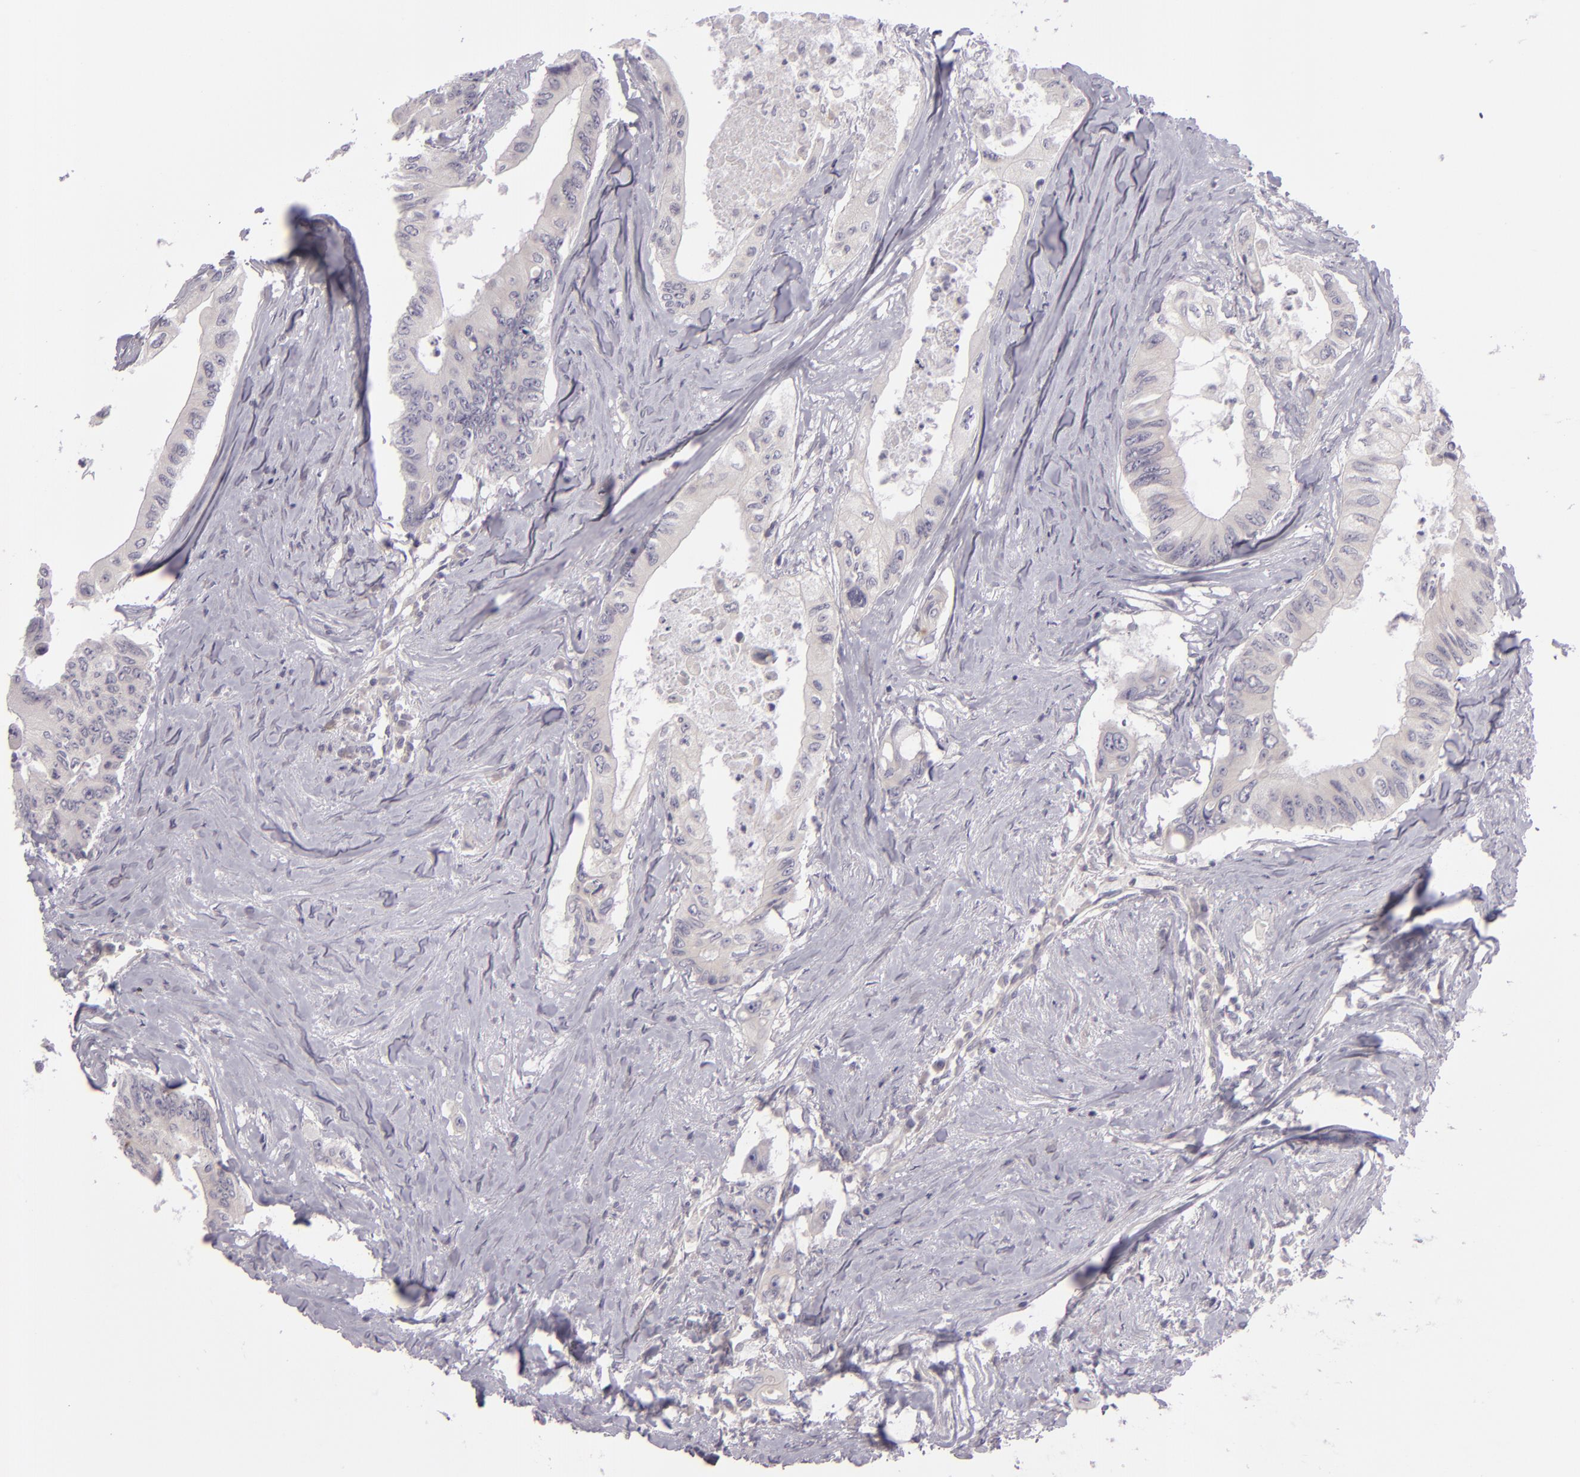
{"staining": {"intensity": "negative", "quantity": "none", "location": "none"}, "tissue": "colorectal cancer", "cell_type": "Tumor cells", "image_type": "cancer", "snomed": [{"axis": "morphology", "description": "Adenocarcinoma, NOS"}, {"axis": "topography", "description": "Colon"}], "caption": "Protein analysis of colorectal cancer displays no significant positivity in tumor cells.", "gene": "EGFL6", "patient": {"sex": "male", "age": 65}}